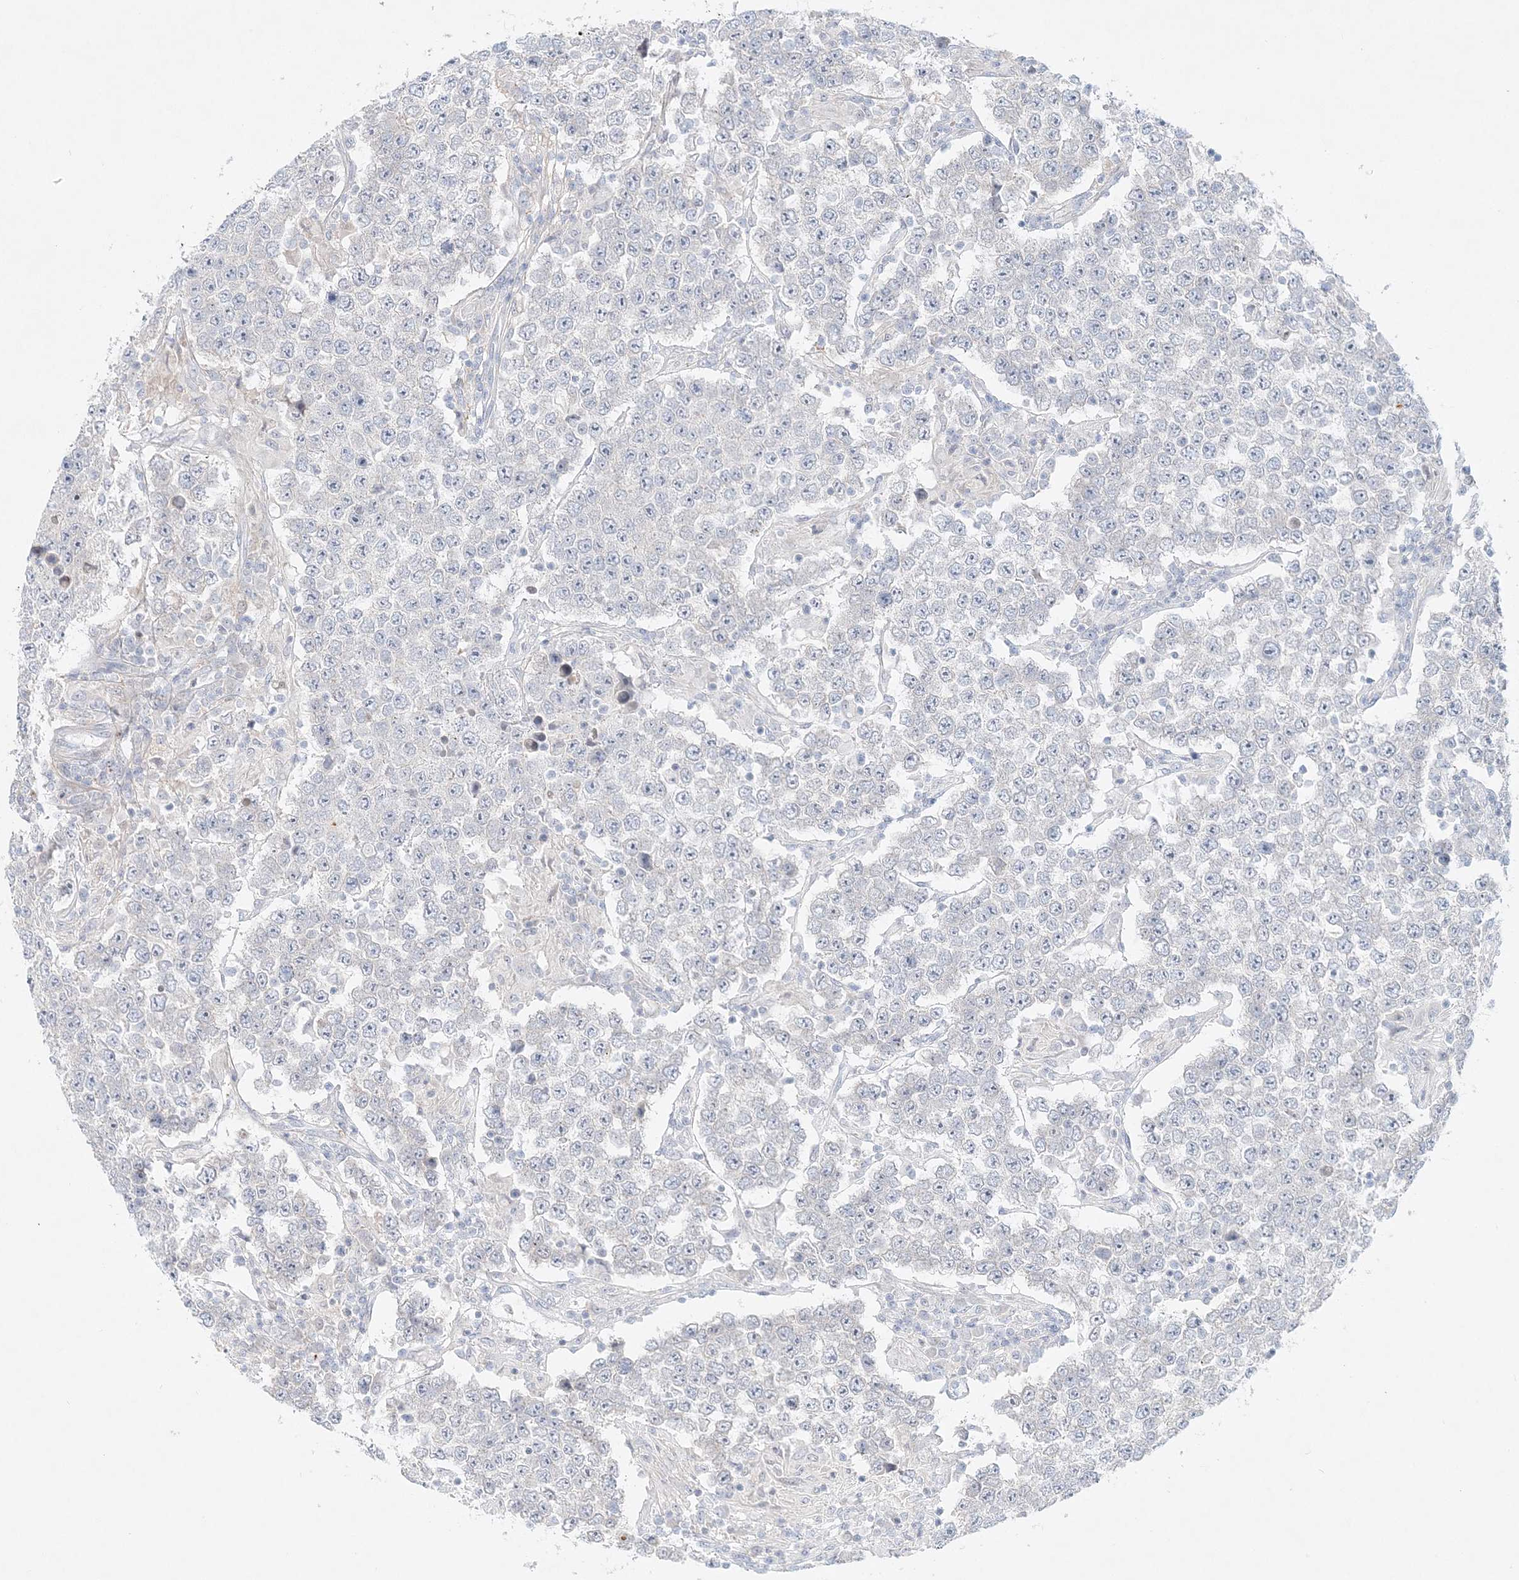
{"staining": {"intensity": "negative", "quantity": "none", "location": "none"}, "tissue": "testis cancer", "cell_type": "Tumor cells", "image_type": "cancer", "snomed": [{"axis": "morphology", "description": "Normal tissue, NOS"}, {"axis": "morphology", "description": "Urothelial carcinoma, High grade"}, {"axis": "morphology", "description": "Seminoma, NOS"}, {"axis": "morphology", "description": "Carcinoma, Embryonal, NOS"}, {"axis": "topography", "description": "Urinary bladder"}, {"axis": "topography", "description": "Testis"}], "caption": "Seminoma (testis) was stained to show a protein in brown. There is no significant expression in tumor cells.", "gene": "DNAH5", "patient": {"sex": "male", "age": 41}}